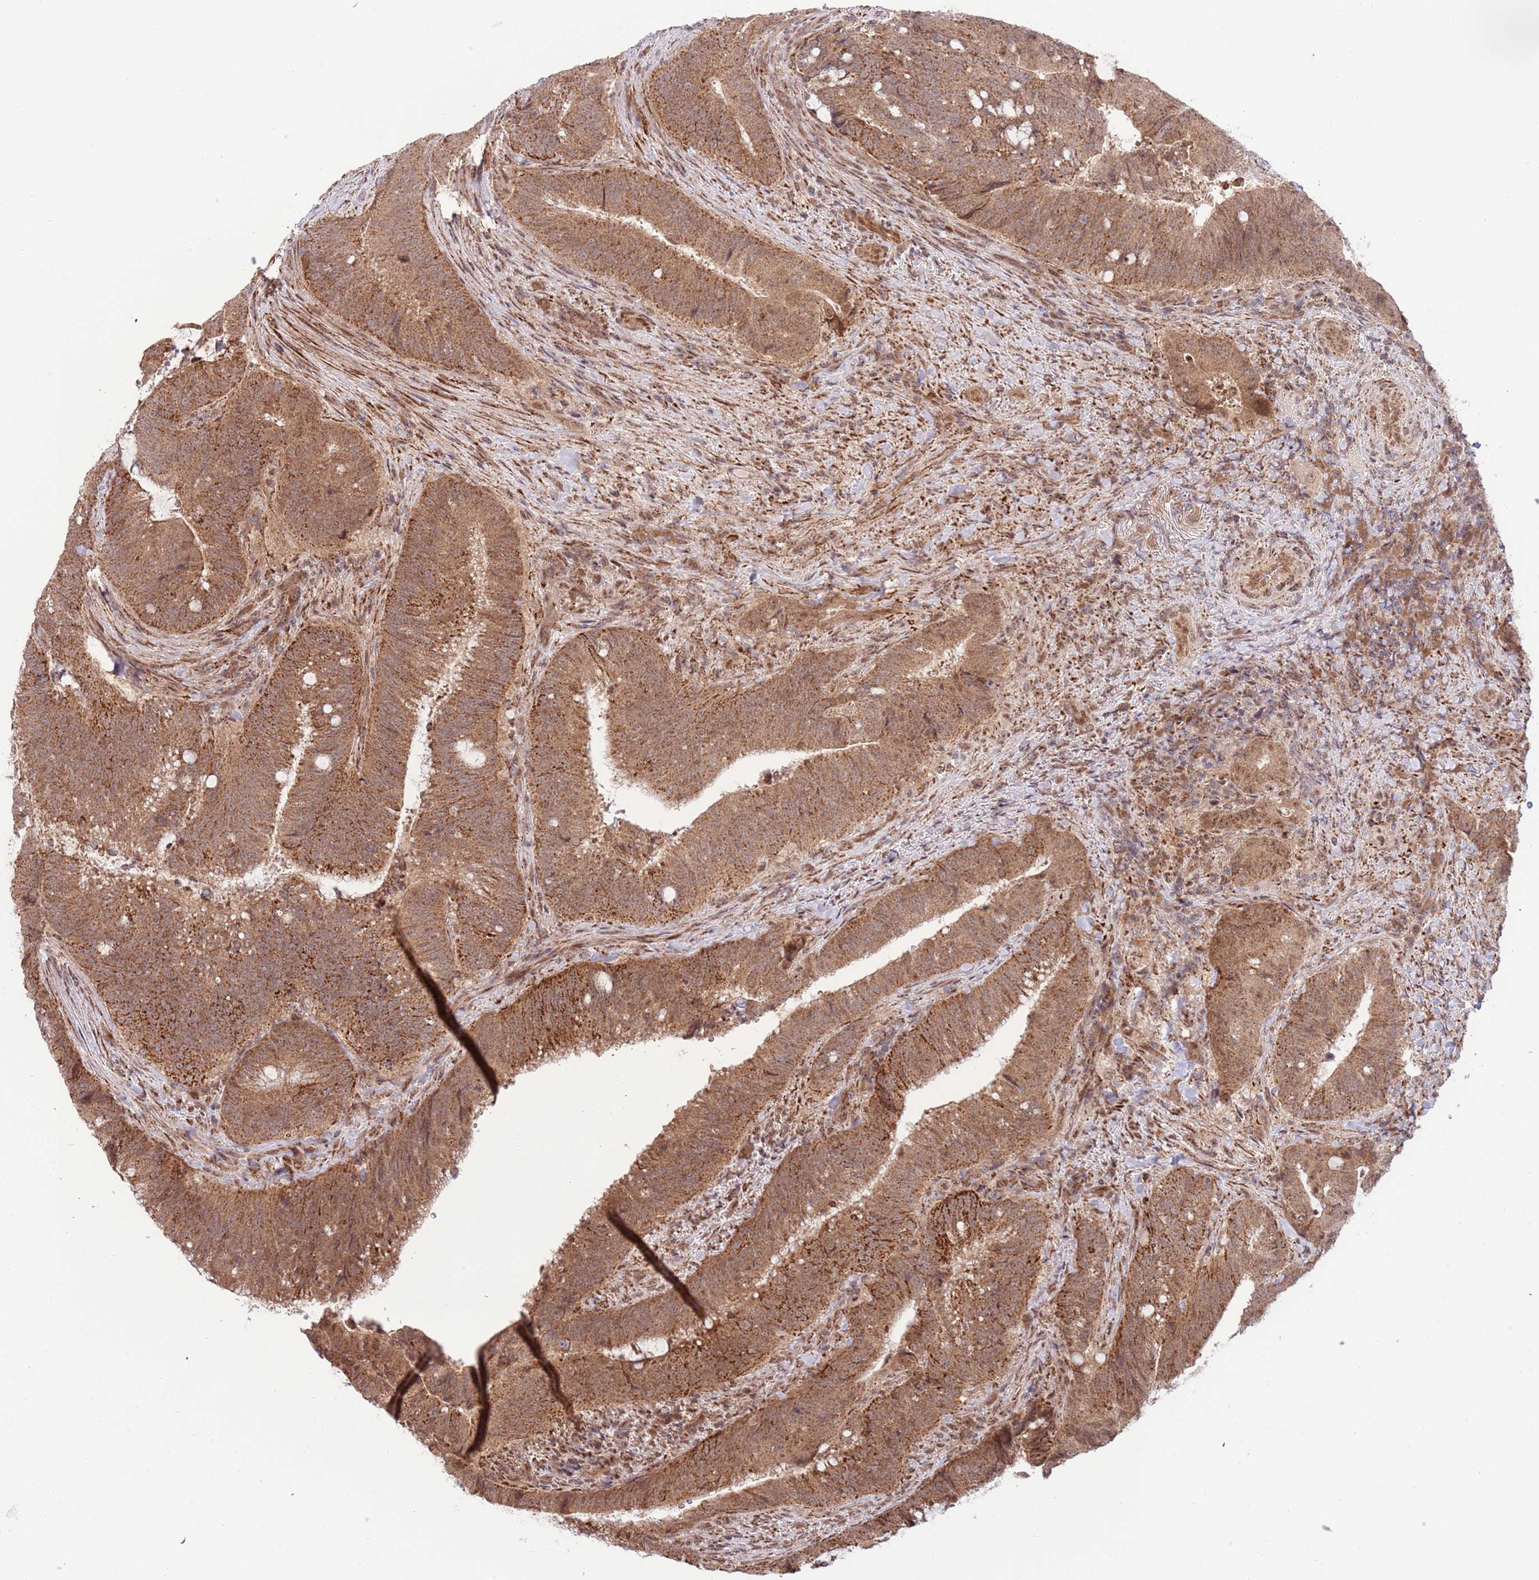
{"staining": {"intensity": "moderate", "quantity": ">75%", "location": "cytoplasmic/membranous,nuclear"}, "tissue": "colorectal cancer", "cell_type": "Tumor cells", "image_type": "cancer", "snomed": [{"axis": "morphology", "description": "Adenocarcinoma, NOS"}, {"axis": "topography", "description": "Colon"}], "caption": "The micrograph reveals immunohistochemical staining of colorectal cancer (adenocarcinoma). There is moderate cytoplasmic/membranous and nuclear expression is present in about >75% of tumor cells. The staining is performed using DAB brown chromogen to label protein expression. The nuclei are counter-stained blue using hematoxylin.", "gene": "CHD1", "patient": {"sex": "female", "age": 43}}